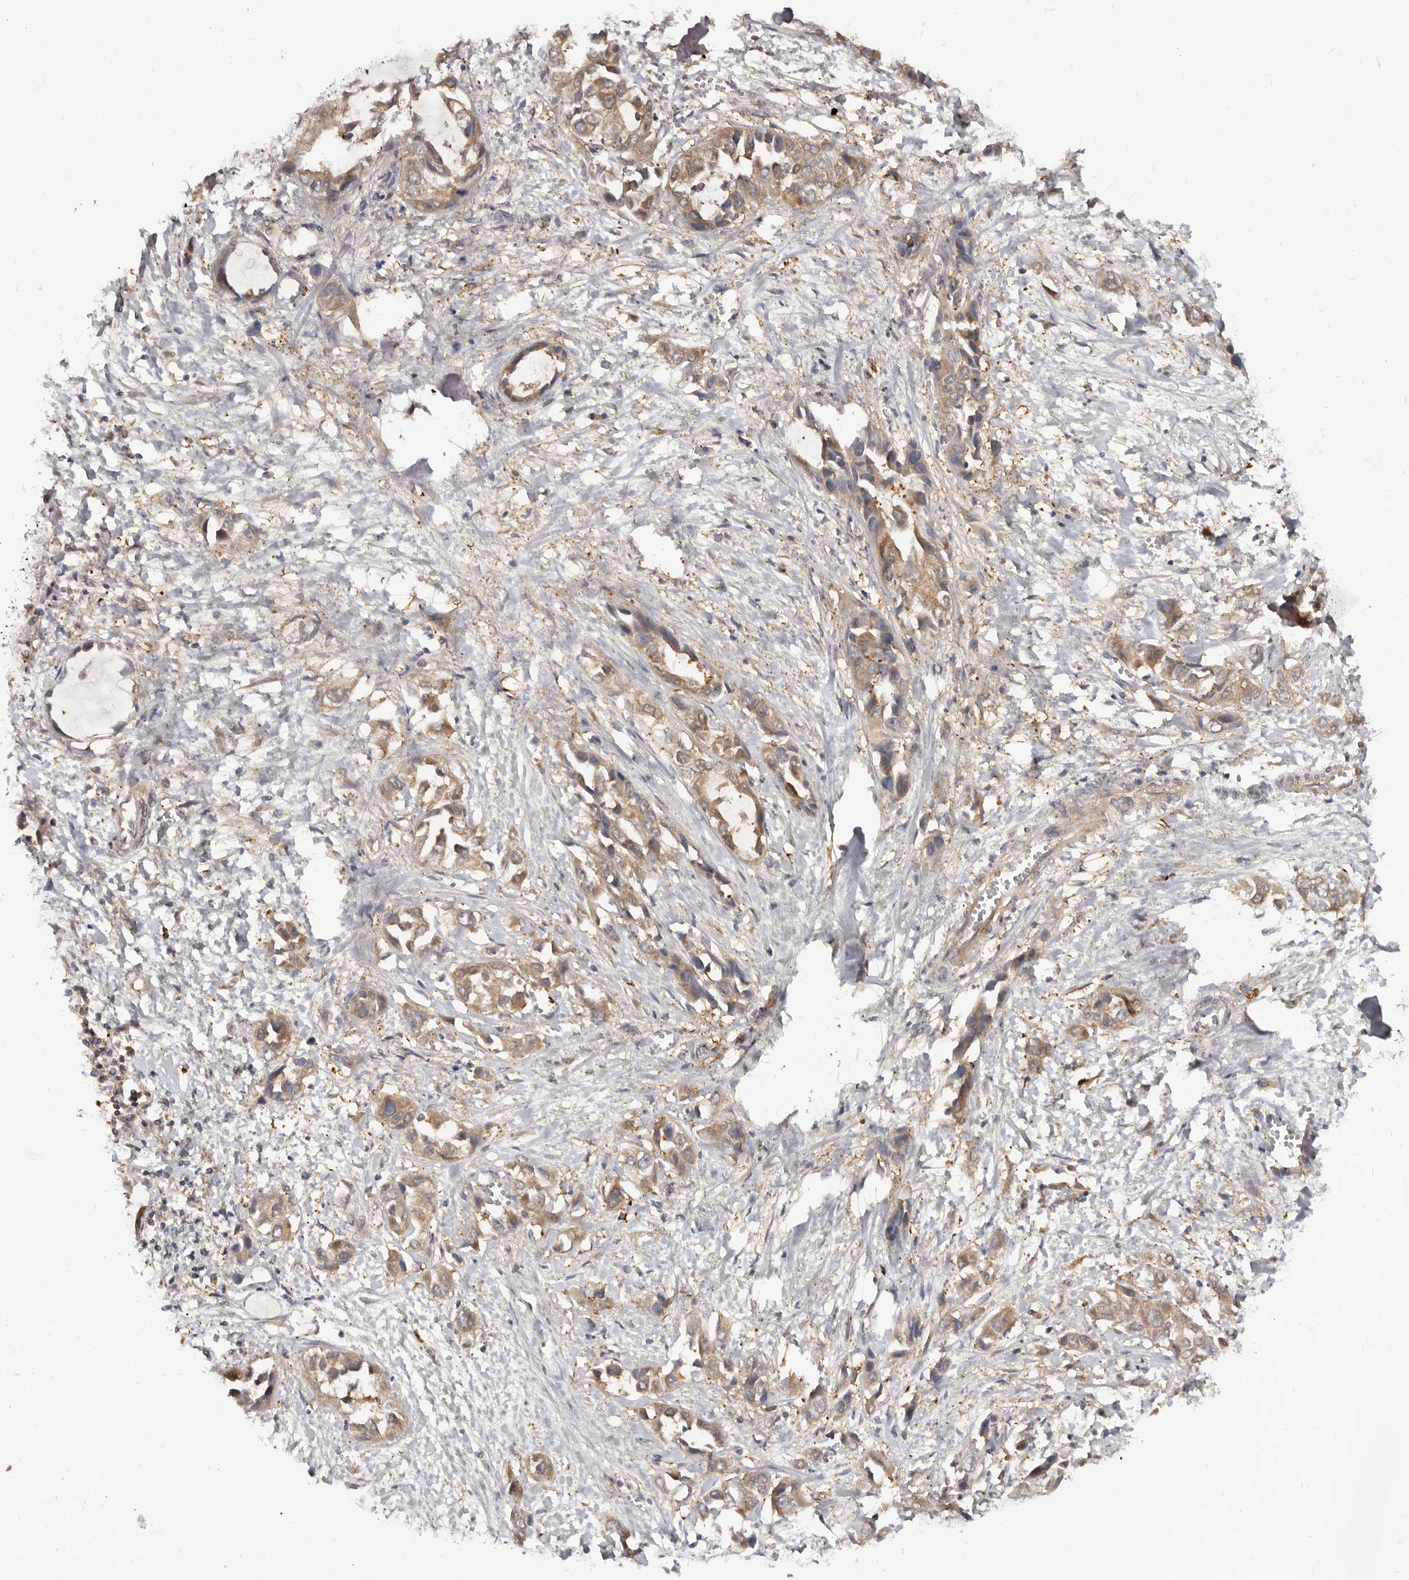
{"staining": {"intensity": "moderate", "quantity": ">75%", "location": "cytoplasmic/membranous"}, "tissue": "liver cancer", "cell_type": "Tumor cells", "image_type": "cancer", "snomed": [{"axis": "morphology", "description": "Cholangiocarcinoma"}, {"axis": "topography", "description": "Liver"}], "caption": "Tumor cells demonstrate medium levels of moderate cytoplasmic/membranous expression in about >75% of cells in human liver cancer.", "gene": "ADAMTS20", "patient": {"sex": "female", "age": 52}}